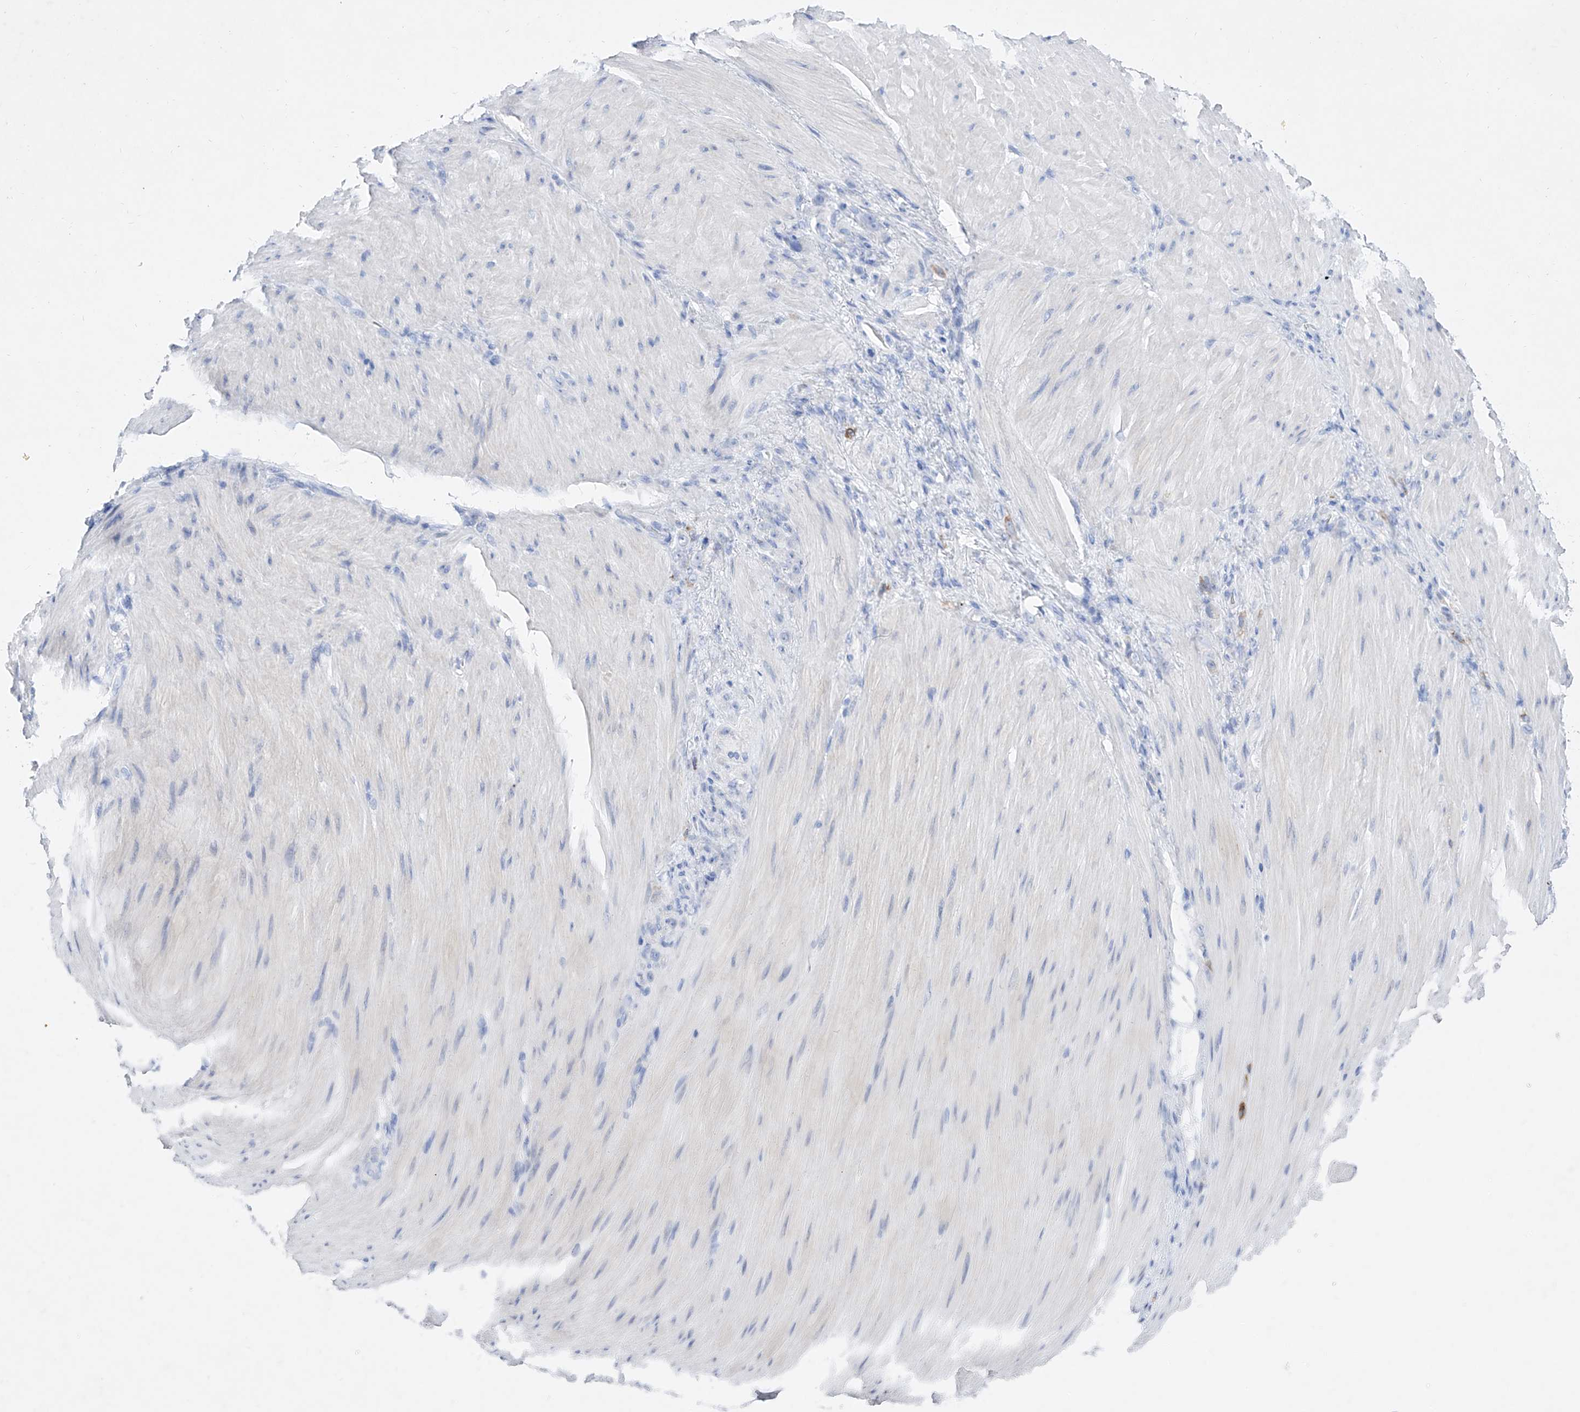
{"staining": {"intensity": "negative", "quantity": "none", "location": "none"}, "tissue": "stomach cancer", "cell_type": "Tumor cells", "image_type": "cancer", "snomed": [{"axis": "morphology", "description": "Normal tissue, NOS"}, {"axis": "morphology", "description": "Adenocarcinoma, NOS"}, {"axis": "topography", "description": "Stomach"}], "caption": "Protein analysis of stomach cancer (adenocarcinoma) shows no significant staining in tumor cells.", "gene": "TM7SF2", "patient": {"sex": "male", "age": 82}}